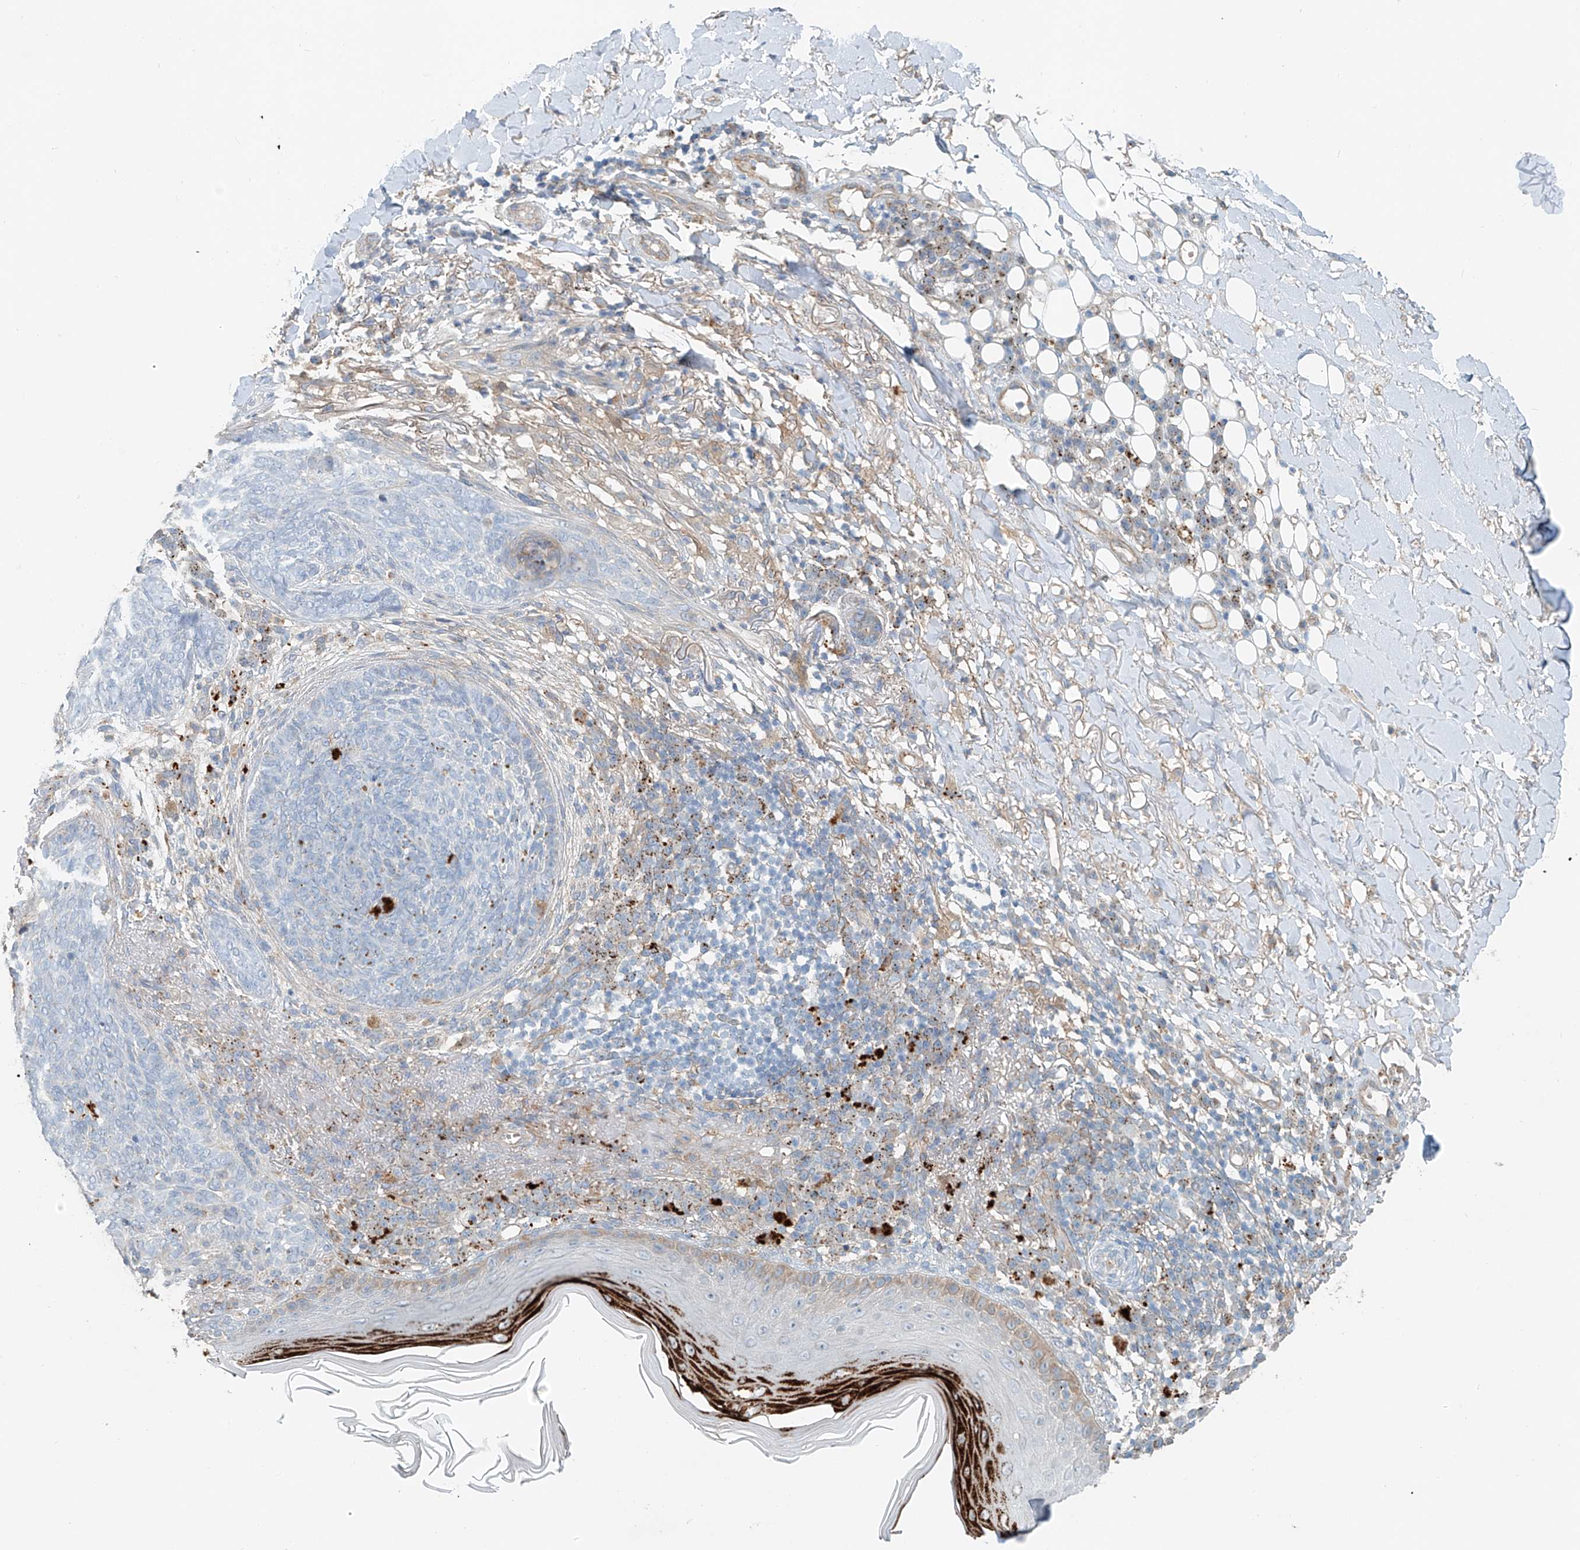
{"staining": {"intensity": "negative", "quantity": "none", "location": "none"}, "tissue": "skin cancer", "cell_type": "Tumor cells", "image_type": "cancer", "snomed": [{"axis": "morphology", "description": "Basal cell carcinoma"}, {"axis": "topography", "description": "Skin"}], "caption": "Tumor cells show no significant positivity in skin cancer (basal cell carcinoma).", "gene": "TRIM47", "patient": {"sex": "male", "age": 85}}